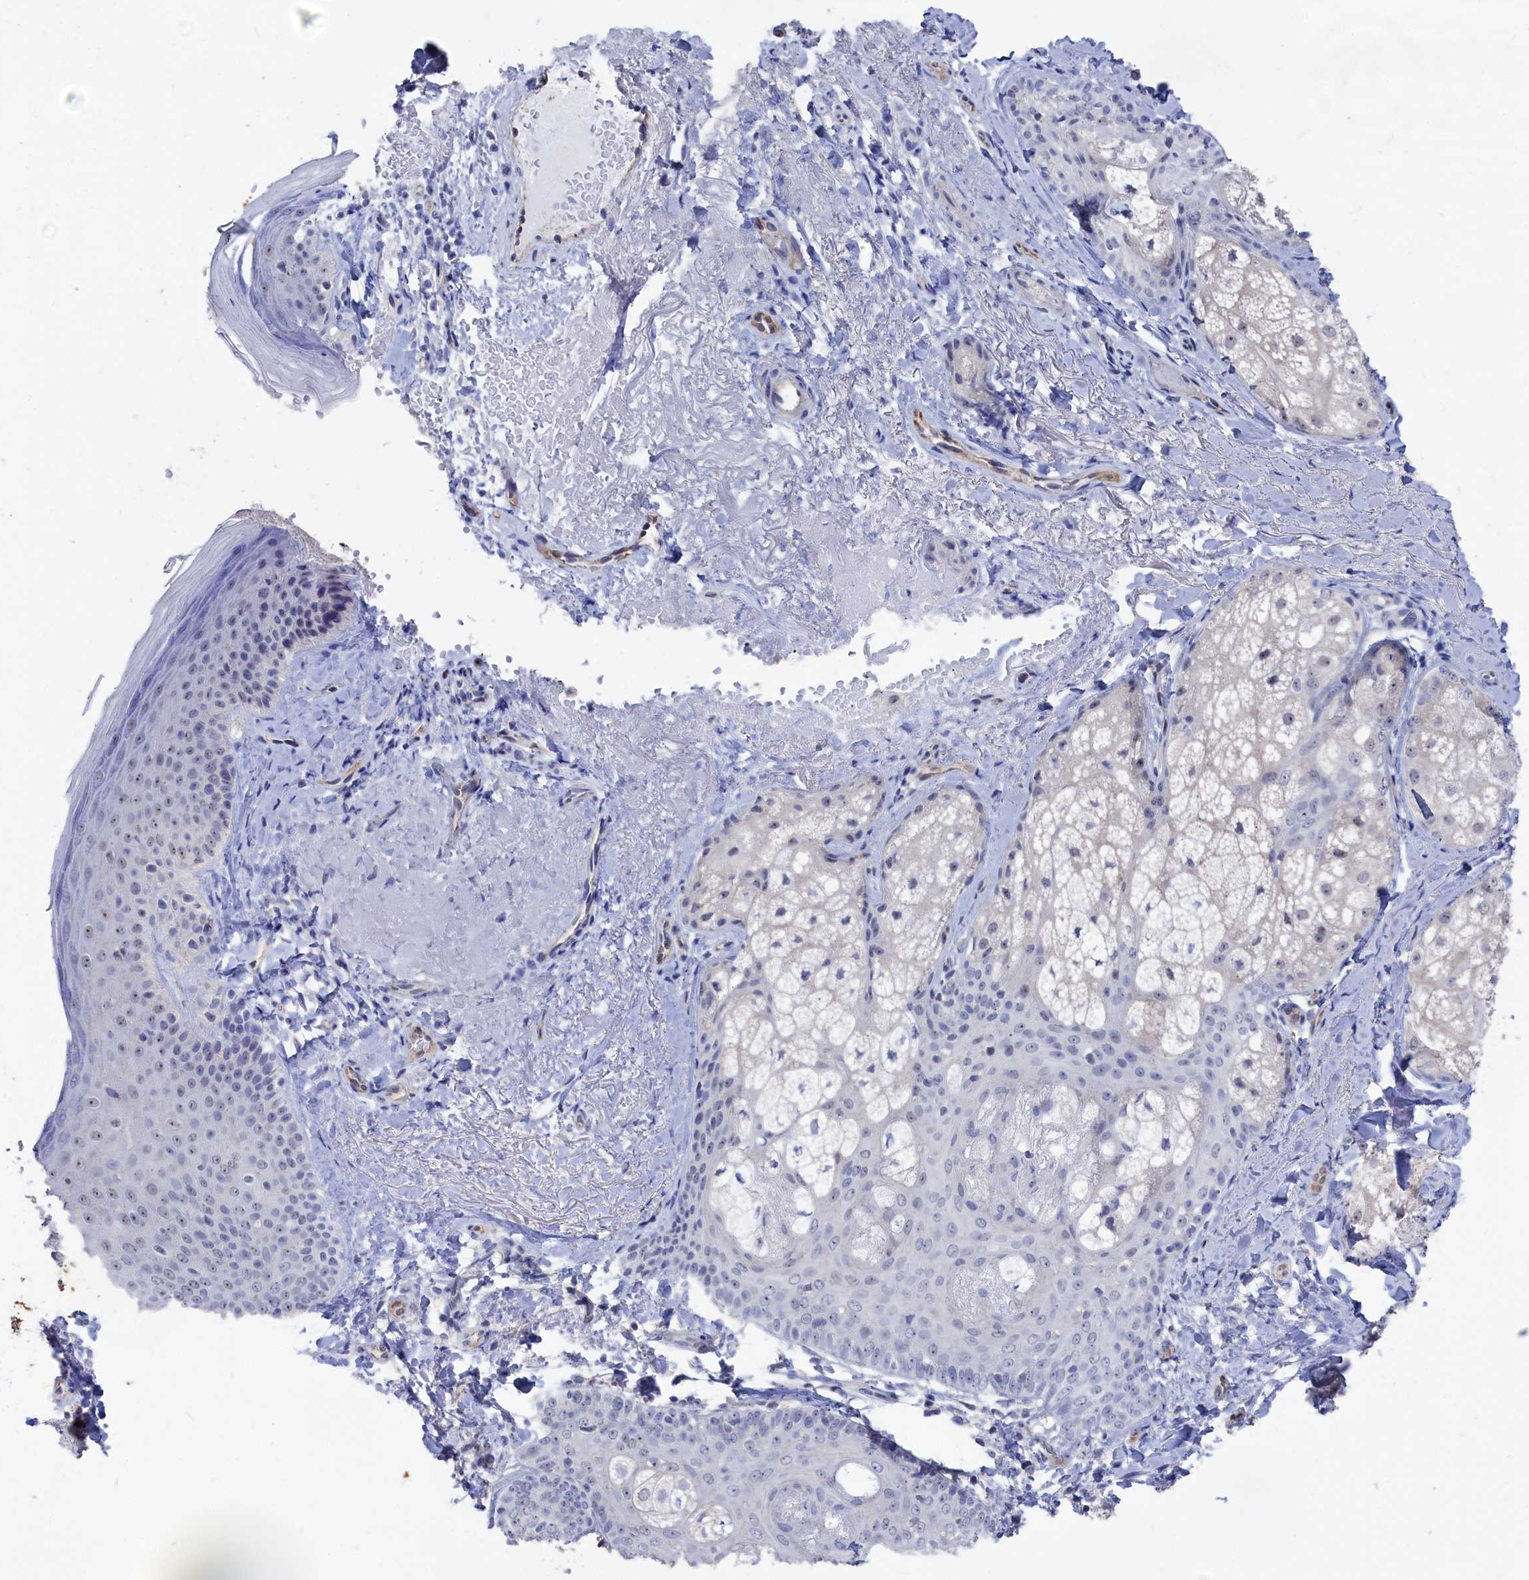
{"staining": {"intensity": "negative", "quantity": "none", "location": "none"}, "tissue": "skin", "cell_type": "Fibroblasts", "image_type": "normal", "snomed": [{"axis": "morphology", "description": "Normal tissue, NOS"}, {"axis": "topography", "description": "Skin"}], "caption": "An immunohistochemistry (IHC) micrograph of benign skin is shown. There is no staining in fibroblasts of skin. Nuclei are stained in blue.", "gene": "SEMG2", "patient": {"sex": "male", "age": 57}}